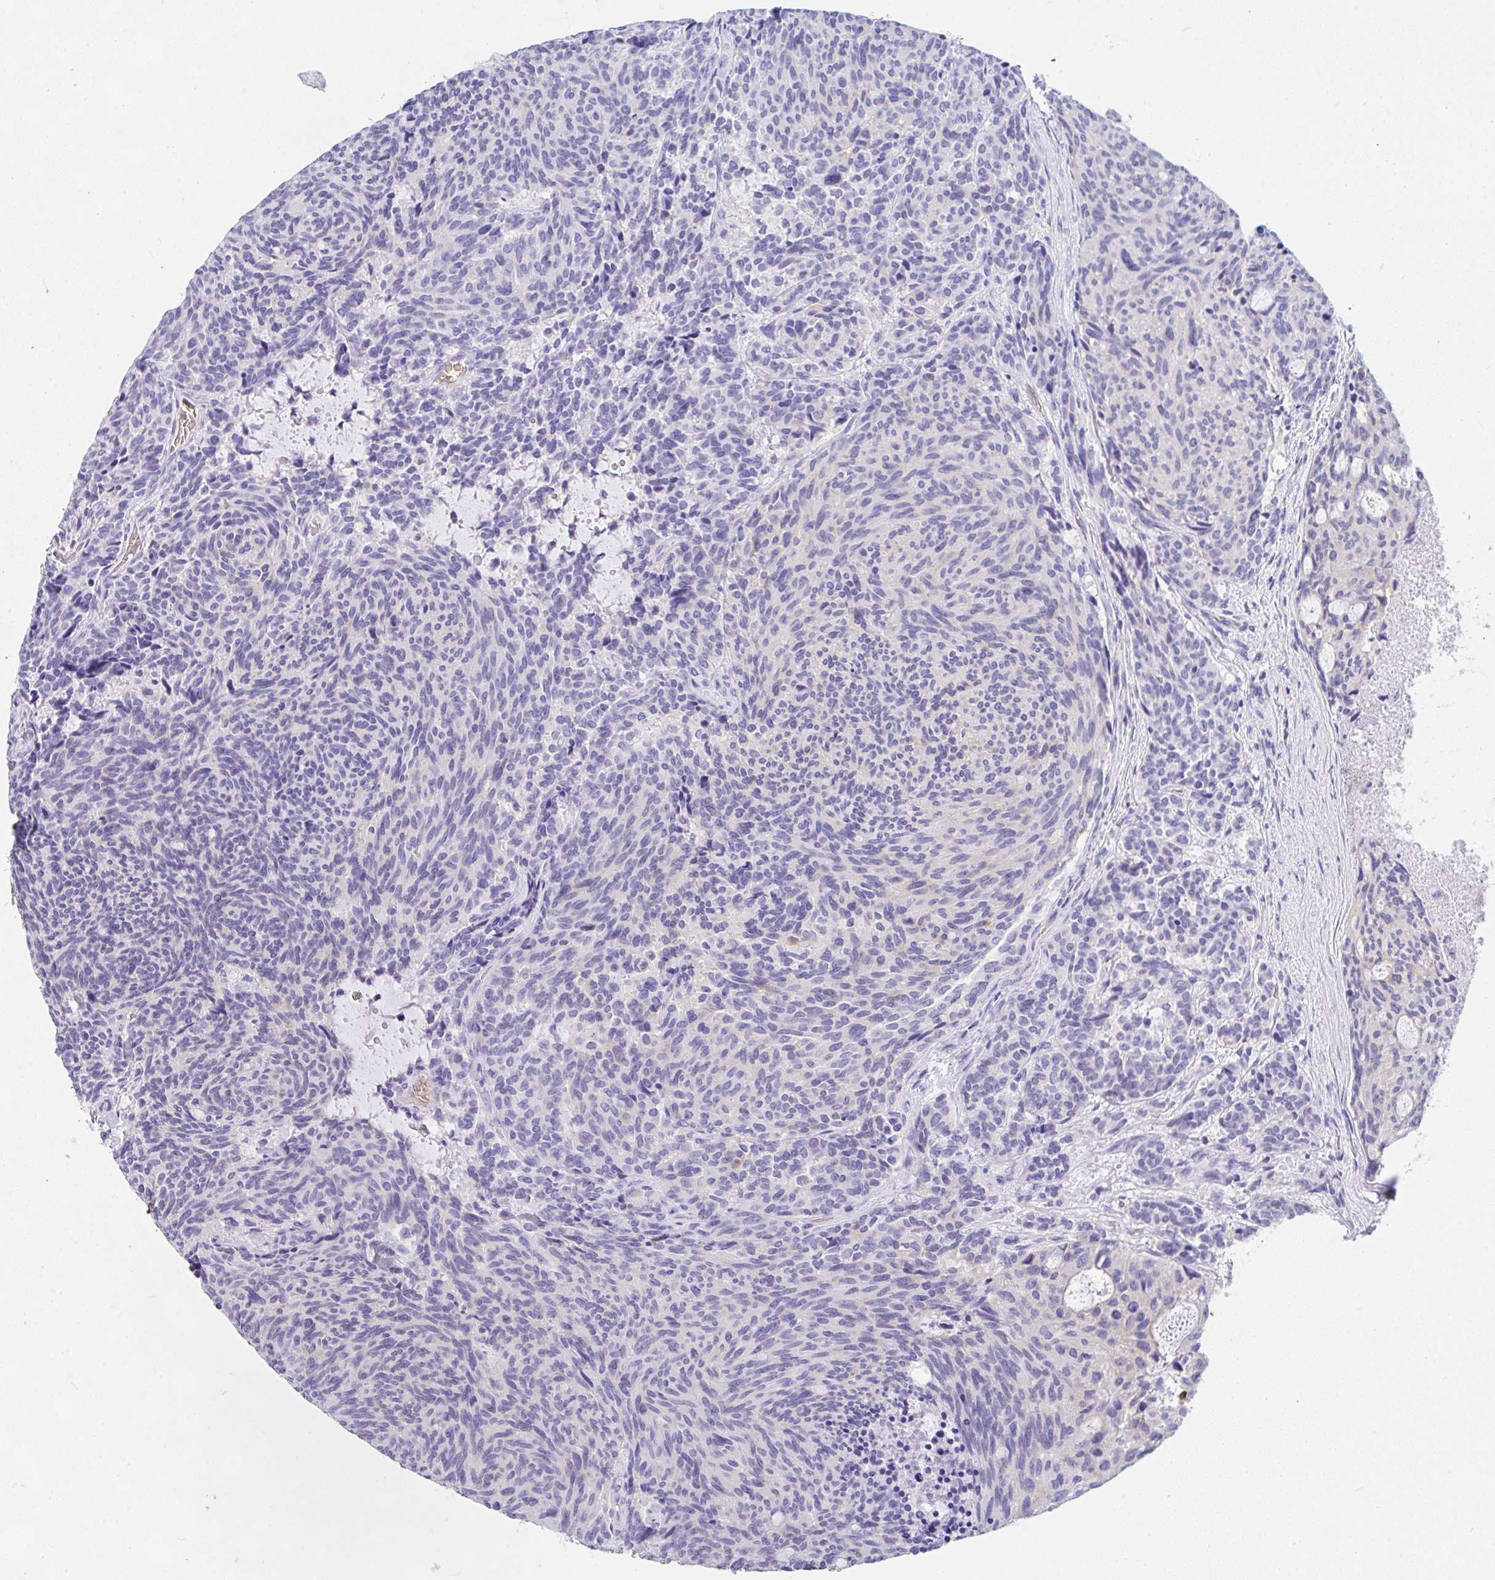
{"staining": {"intensity": "negative", "quantity": "none", "location": "none"}, "tissue": "carcinoid", "cell_type": "Tumor cells", "image_type": "cancer", "snomed": [{"axis": "morphology", "description": "Carcinoid, malignant, NOS"}, {"axis": "topography", "description": "Pancreas"}], "caption": "High magnification brightfield microscopy of carcinoid stained with DAB (brown) and counterstained with hematoxylin (blue): tumor cells show no significant positivity. (DAB (3,3'-diaminobenzidine) immunohistochemistry with hematoxylin counter stain).", "gene": "ANK1", "patient": {"sex": "female", "age": 54}}